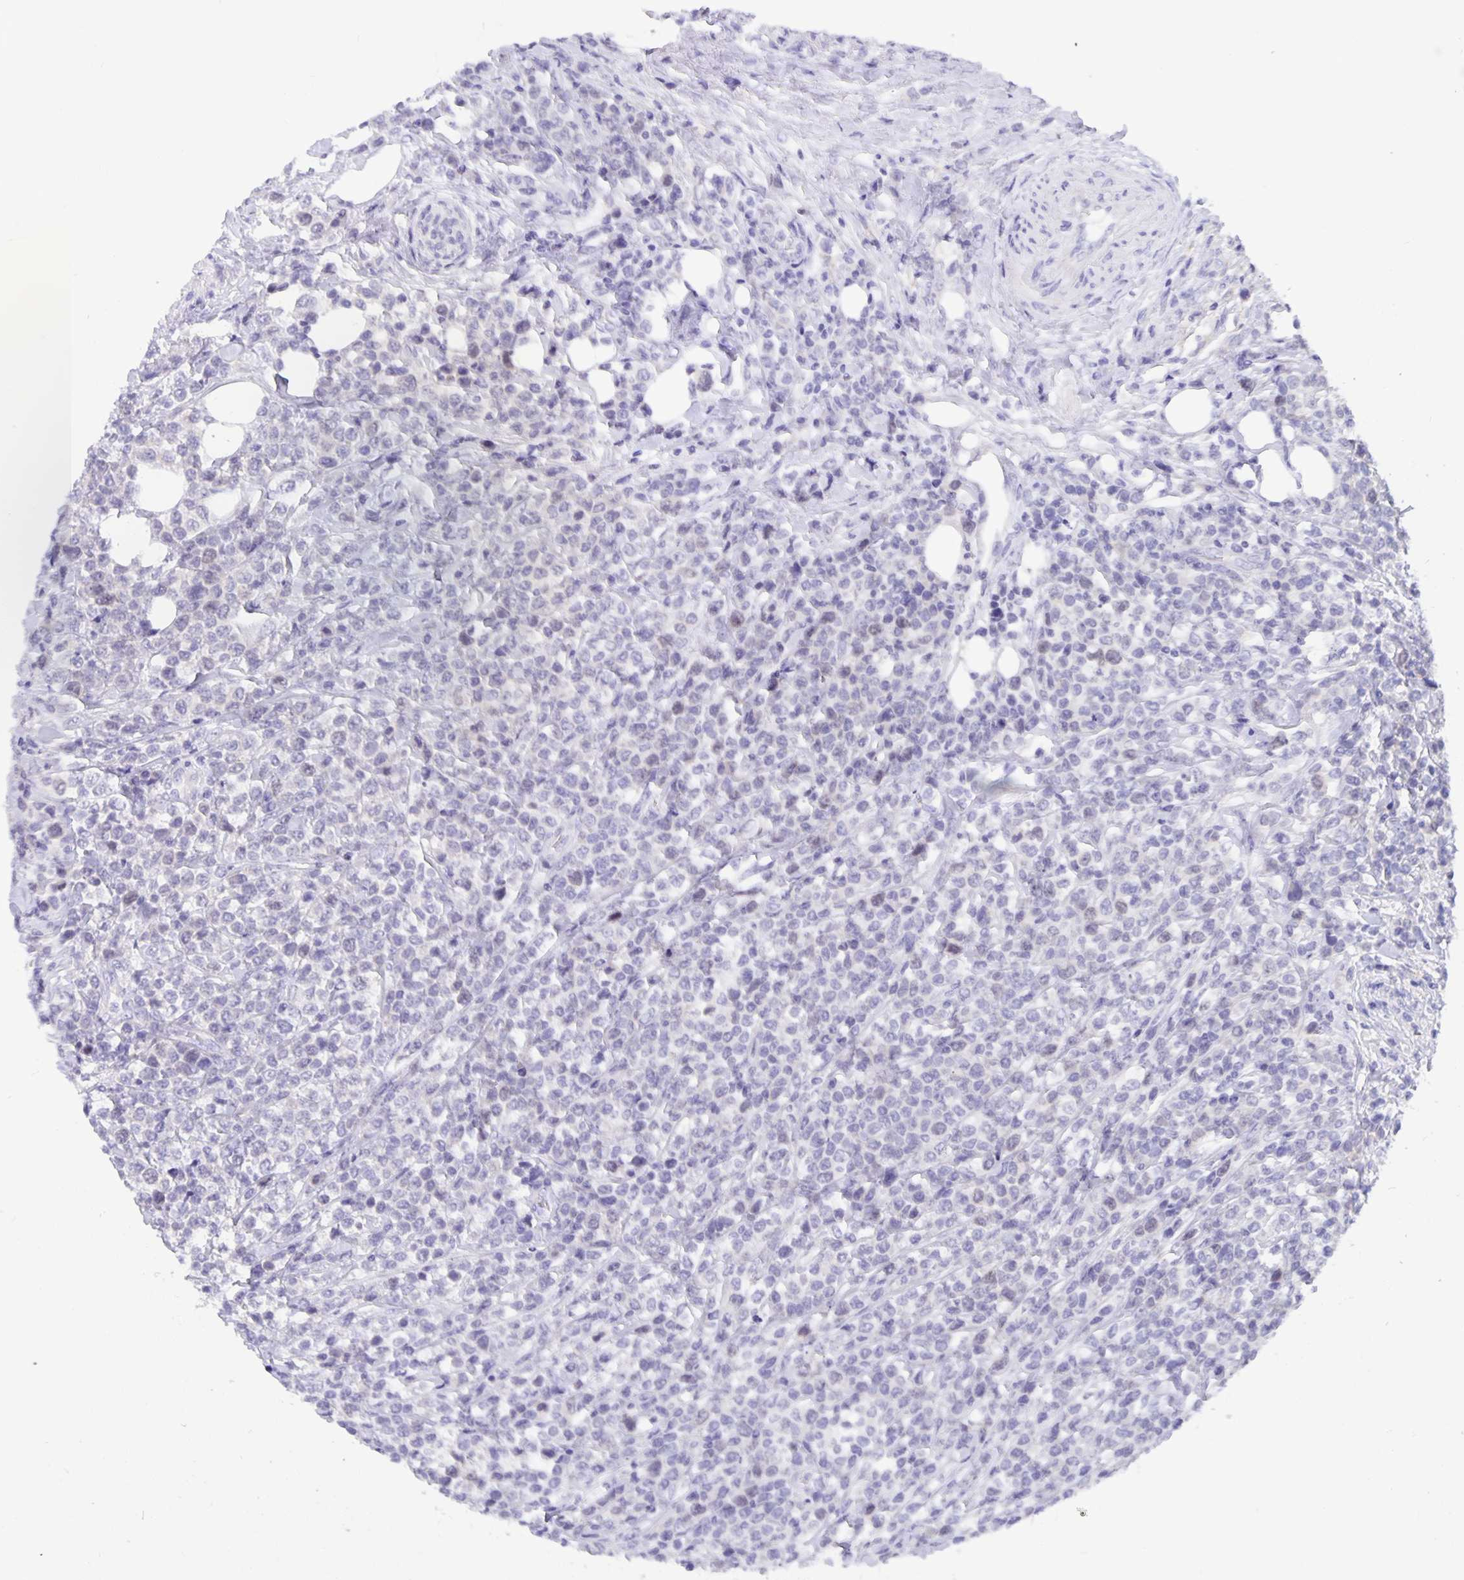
{"staining": {"intensity": "negative", "quantity": "none", "location": "none"}, "tissue": "lymphoma", "cell_type": "Tumor cells", "image_type": "cancer", "snomed": [{"axis": "morphology", "description": "Malignant lymphoma, non-Hodgkin's type, High grade"}, {"axis": "topography", "description": "Soft tissue"}], "caption": "An image of human lymphoma is negative for staining in tumor cells.", "gene": "ERMN", "patient": {"sex": "female", "age": 56}}